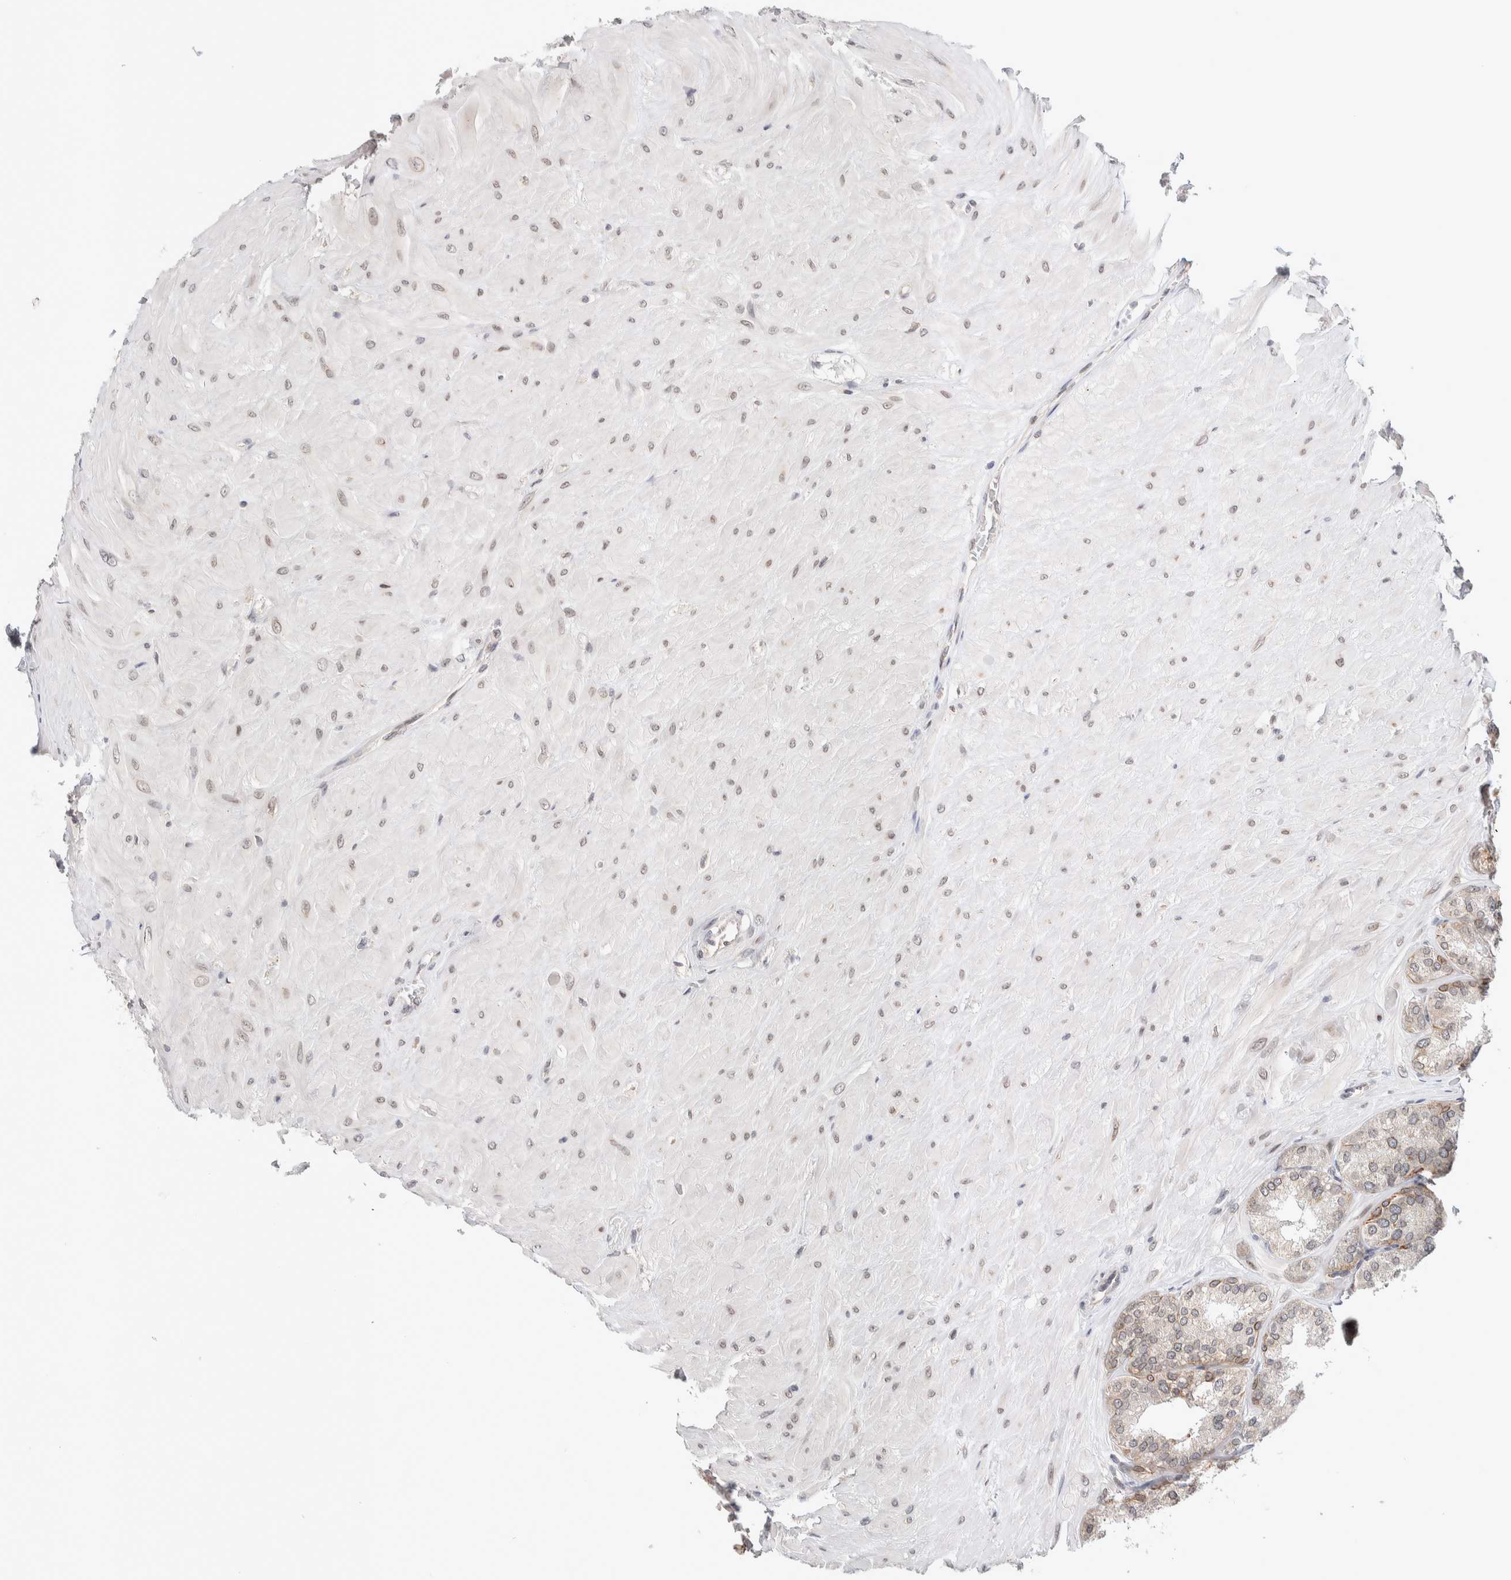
{"staining": {"intensity": "weak", "quantity": "<25%", "location": "cytoplasmic/membranous,nuclear"}, "tissue": "seminal vesicle", "cell_type": "Glandular cells", "image_type": "normal", "snomed": [{"axis": "morphology", "description": "Normal tissue, NOS"}, {"axis": "topography", "description": "Prostate"}, {"axis": "topography", "description": "Seminal veicle"}], "caption": "Seminal vesicle was stained to show a protein in brown. There is no significant staining in glandular cells.", "gene": "CRAT", "patient": {"sex": "male", "age": 51}}